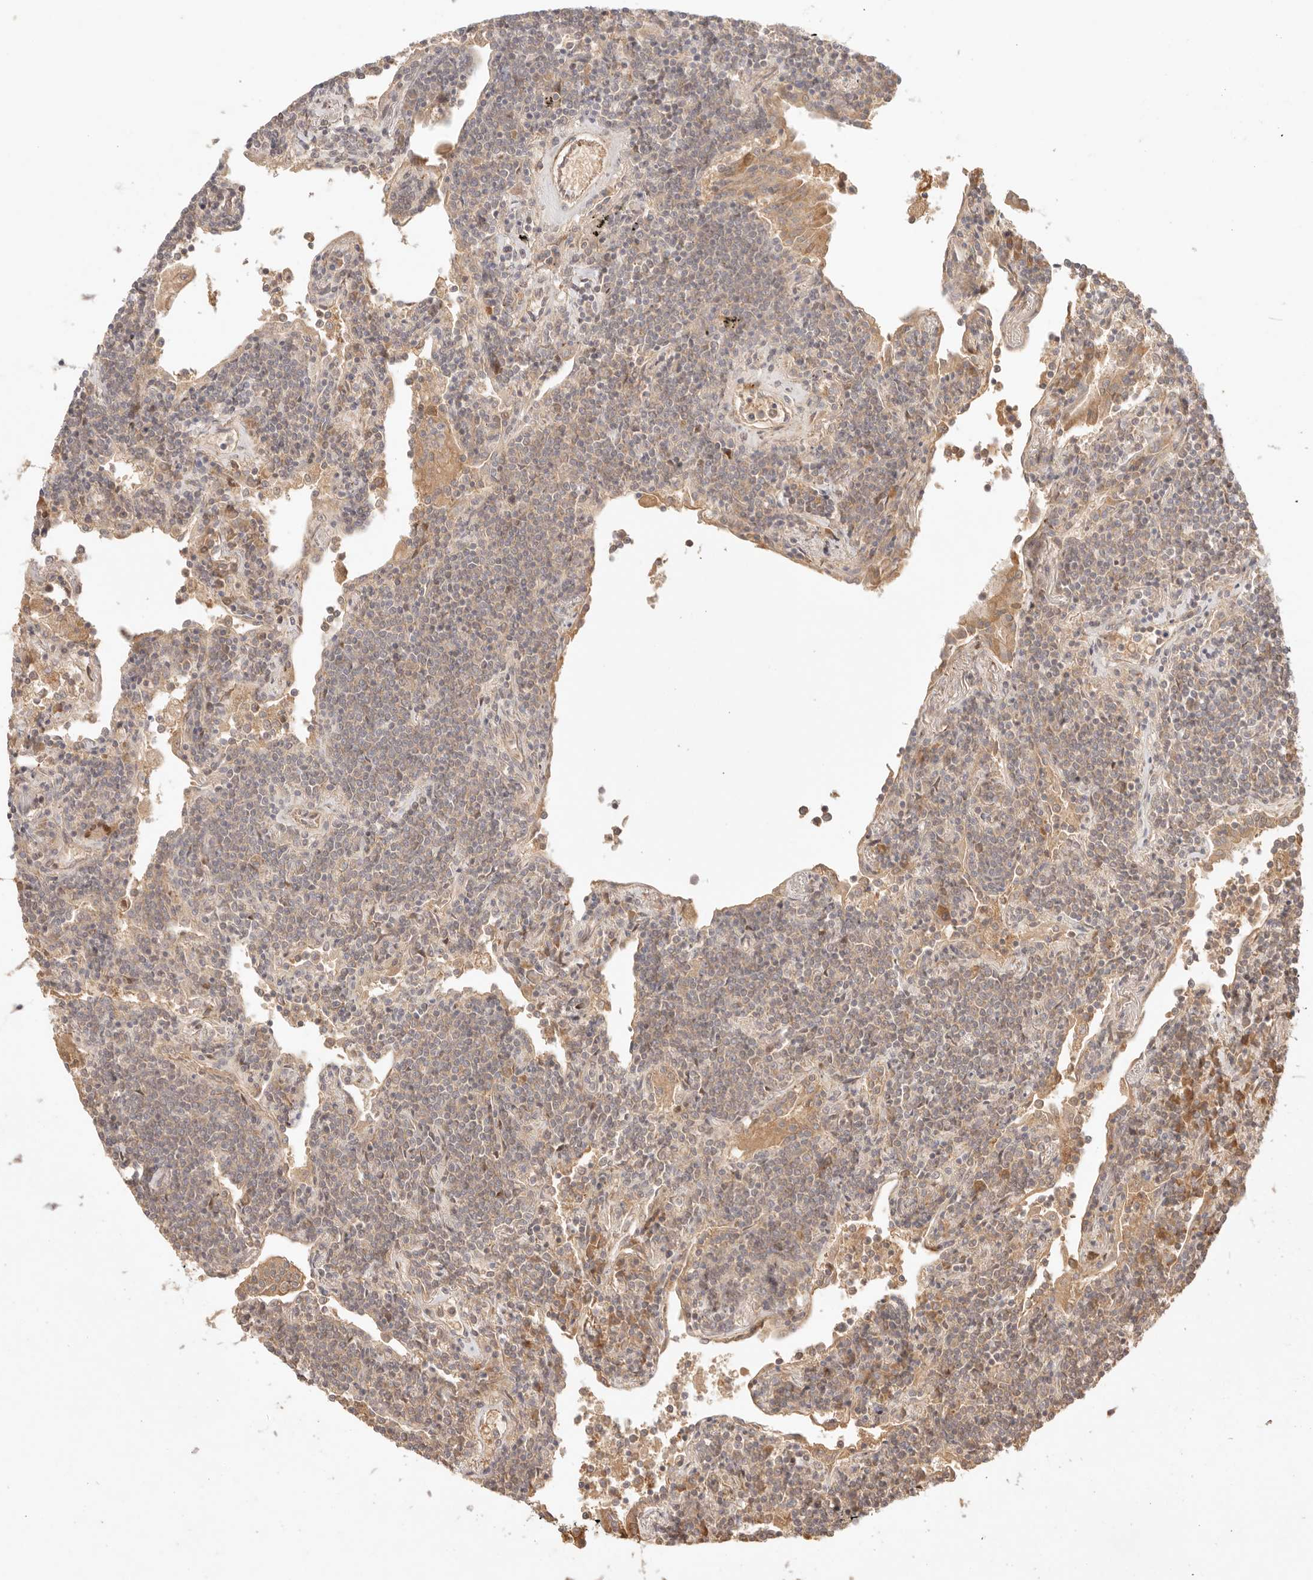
{"staining": {"intensity": "weak", "quantity": "25%-75%", "location": "cytoplasmic/membranous"}, "tissue": "lymphoma", "cell_type": "Tumor cells", "image_type": "cancer", "snomed": [{"axis": "morphology", "description": "Malignant lymphoma, non-Hodgkin's type, Low grade"}, {"axis": "topography", "description": "Lung"}], "caption": "Immunohistochemistry (IHC) image of neoplastic tissue: human malignant lymphoma, non-Hodgkin's type (low-grade) stained using immunohistochemistry exhibits low levels of weak protein expression localized specifically in the cytoplasmic/membranous of tumor cells, appearing as a cytoplasmic/membranous brown color.", "gene": "PHLDA3", "patient": {"sex": "female", "age": 71}}